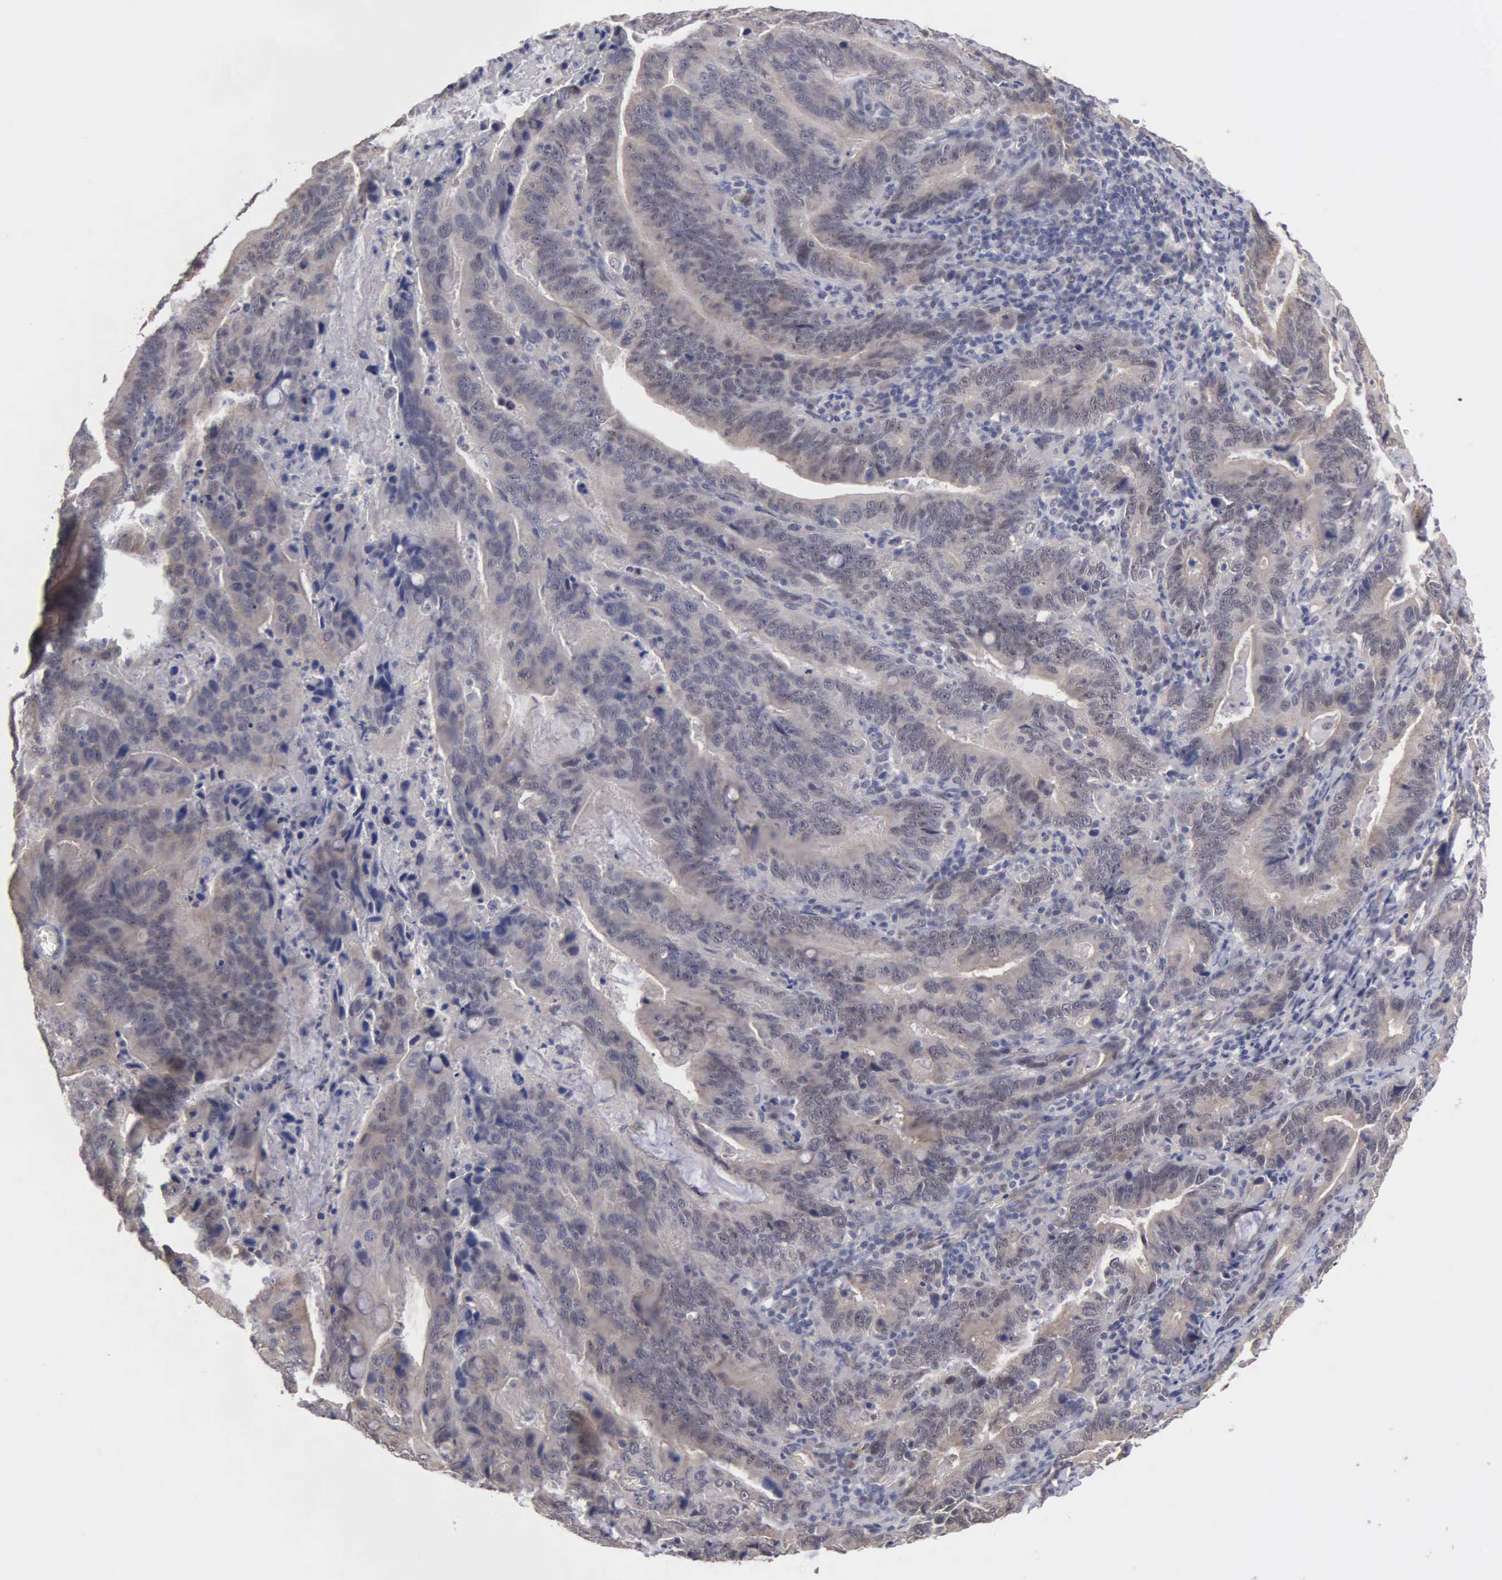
{"staining": {"intensity": "weak", "quantity": "25%-75%", "location": "cytoplasmic/membranous"}, "tissue": "stomach cancer", "cell_type": "Tumor cells", "image_type": "cancer", "snomed": [{"axis": "morphology", "description": "Adenocarcinoma, NOS"}, {"axis": "topography", "description": "Stomach, upper"}], "caption": "About 25%-75% of tumor cells in human stomach cancer (adenocarcinoma) reveal weak cytoplasmic/membranous protein expression as visualized by brown immunohistochemical staining.", "gene": "ZBTB33", "patient": {"sex": "male", "age": 63}}